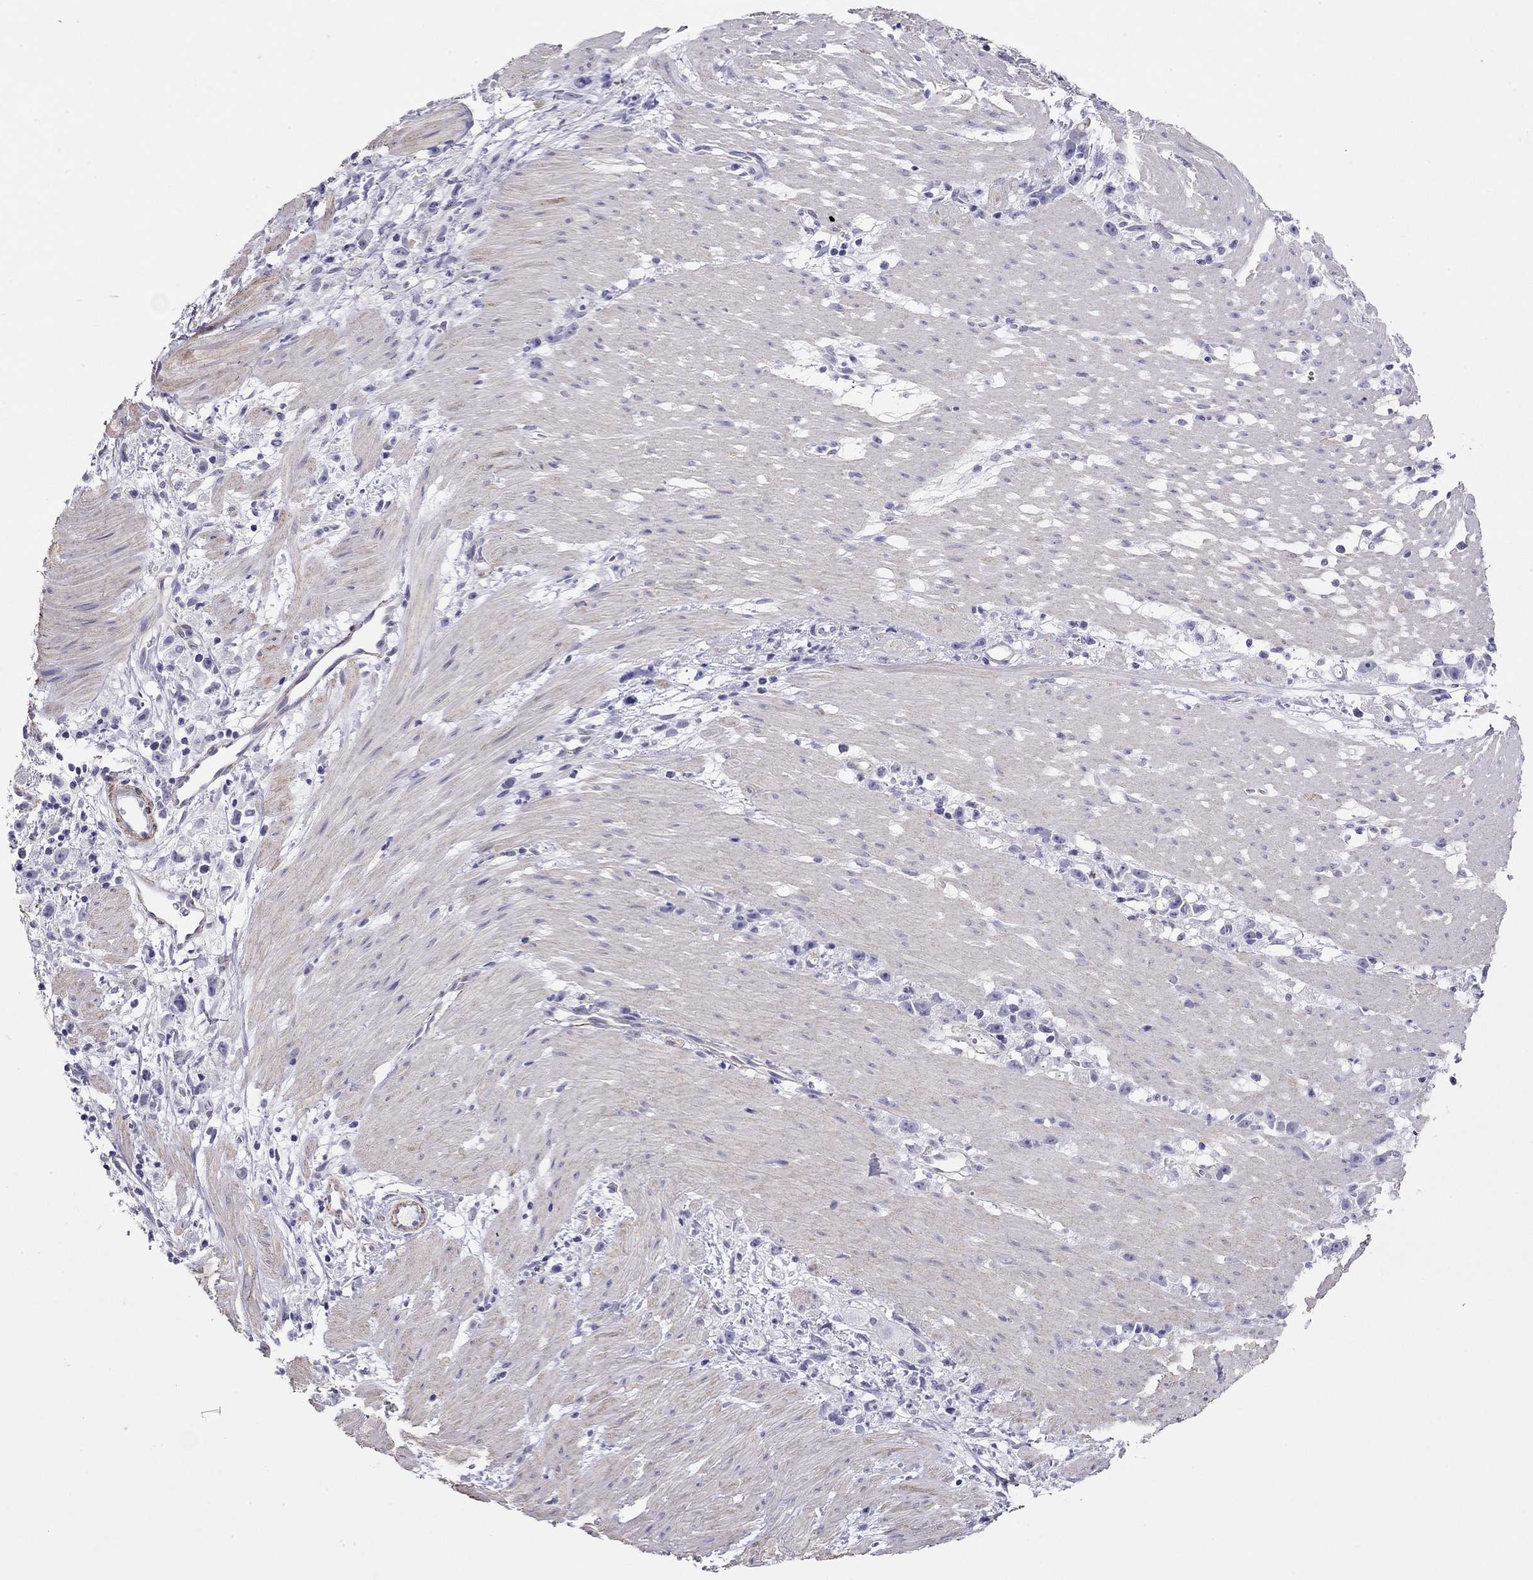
{"staining": {"intensity": "negative", "quantity": "none", "location": "none"}, "tissue": "stomach cancer", "cell_type": "Tumor cells", "image_type": "cancer", "snomed": [{"axis": "morphology", "description": "Adenocarcinoma, NOS"}, {"axis": "topography", "description": "Stomach"}], "caption": "Adenocarcinoma (stomach) stained for a protein using immunohistochemistry exhibits no staining tumor cells.", "gene": "MYMX", "patient": {"sex": "female", "age": 59}}